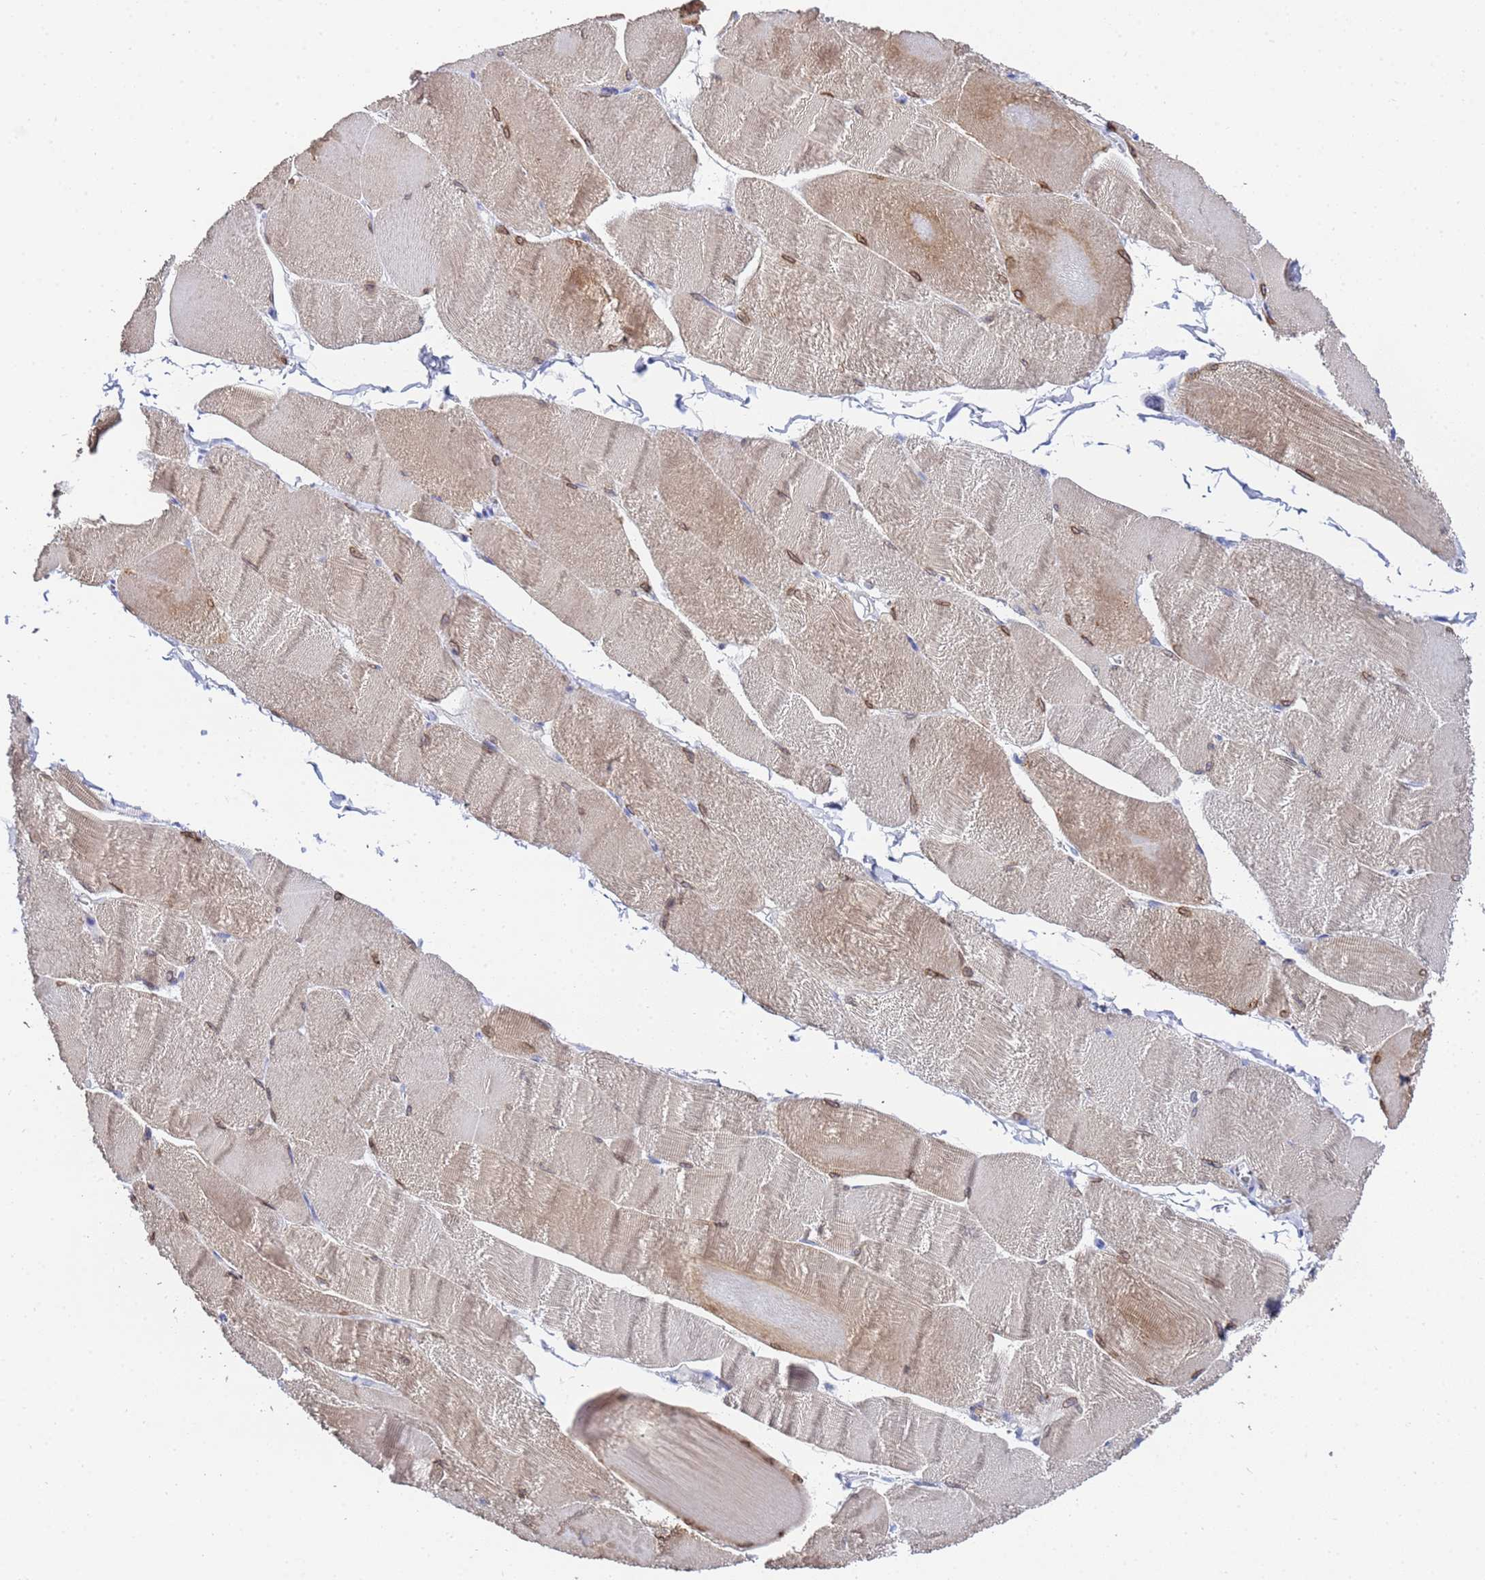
{"staining": {"intensity": "moderate", "quantity": "25%-75%", "location": "cytoplasmic/membranous,nuclear"}, "tissue": "skeletal muscle", "cell_type": "Myocytes", "image_type": "normal", "snomed": [{"axis": "morphology", "description": "Normal tissue, NOS"}, {"axis": "morphology", "description": "Basal cell carcinoma"}, {"axis": "topography", "description": "Skeletal muscle"}], "caption": "Immunohistochemistry (IHC) photomicrograph of benign skeletal muscle stained for a protein (brown), which shows medium levels of moderate cytoplasmic/membranous,nuclear staining in about 25%-75% of myocytes.", "gene": "ZNF26", "patient": {"sex": "female", "age": 64}}